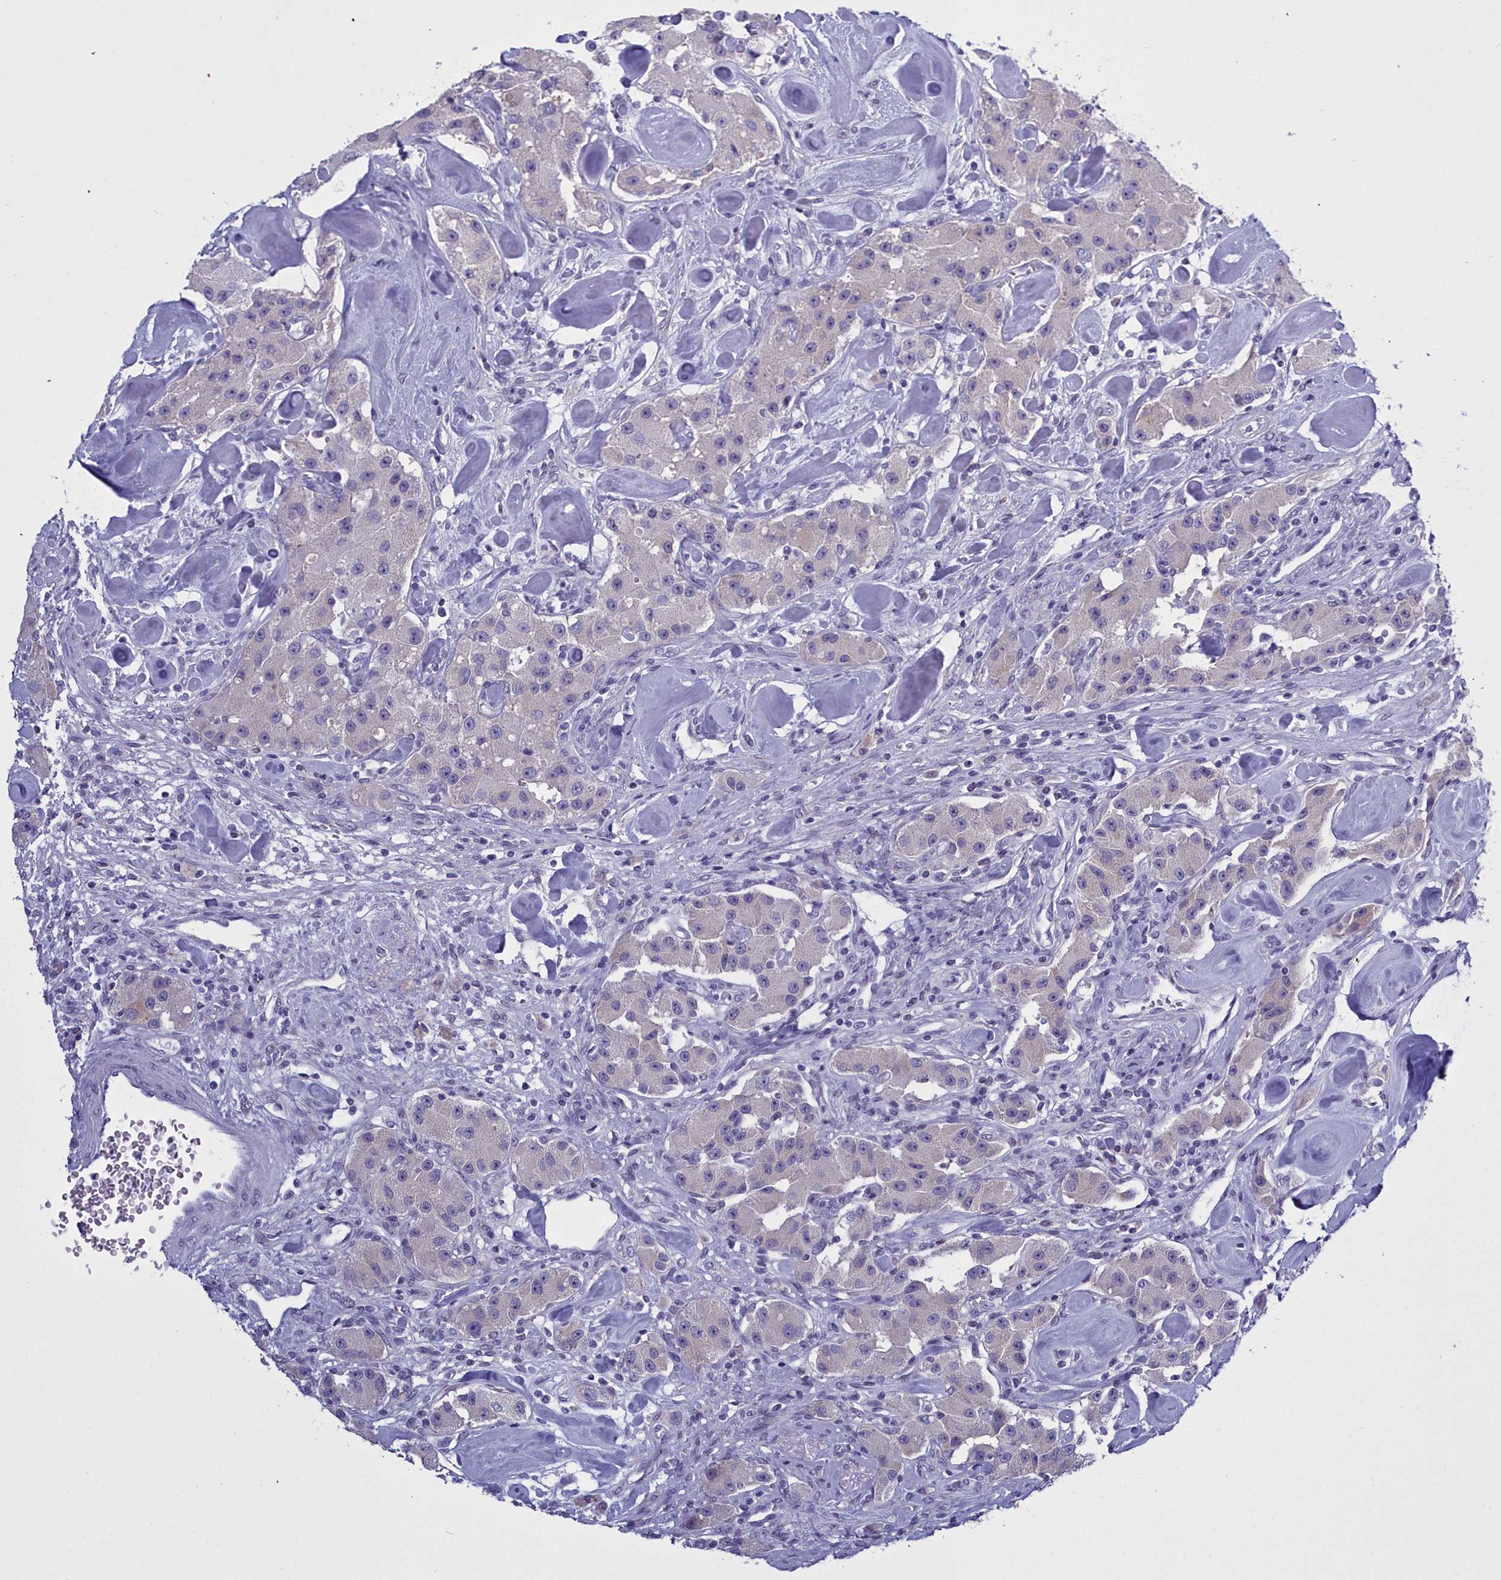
{"staining": {"intensity": "weak", "quantity": "<25%", "location": "cytoplasmic/membranous"}, "tissue": "carcinoid", "cell_type": "Tumor cells", "image_type": "cancer", "snomed": [{"axis": "morphology", "description": "Carcinoid, malignant, NOS"}, {"axis": "topography", "description": "Pancreas"}], "caption": "Immunohistochemistry (IHC) image of human malignant carcinoid stained for a protein (brown), which demonstrates no expression in tumor cells.", "gene": "MAP6", "patient": {"sex": "male", "age": 41}}